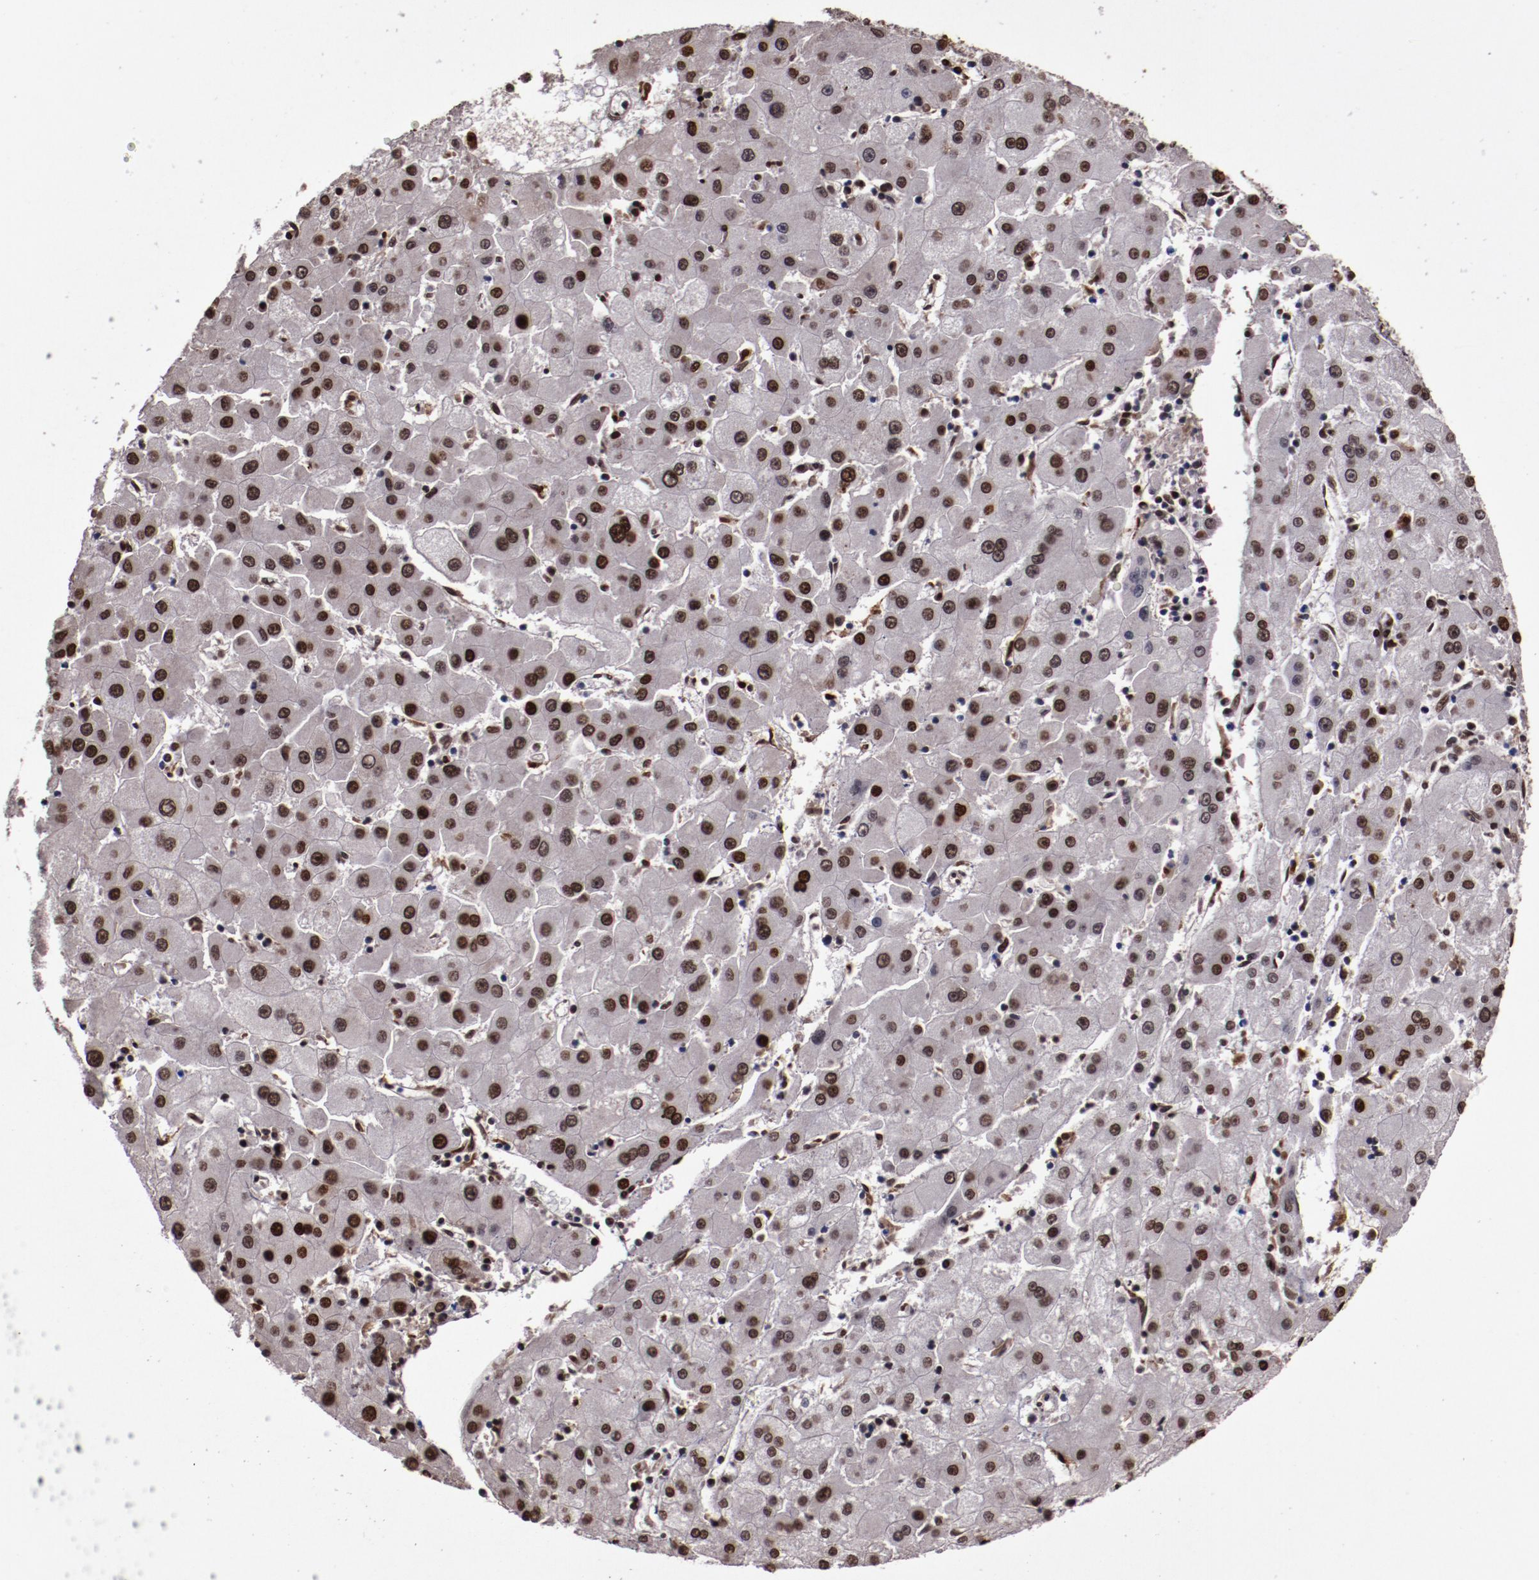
{"staining": {"intensity": "moderate", "quantity": ">75%", "location": "cytoplasmic/membranous,nuclear"}, "tissue": "liver cancer", "cell_type": "Tumor cells", "image_type": "cancer", "snomed": [{"axis": "morphology", "description": "Carcinoma, Hepatocellular, NOS"}, {"axis": "topography", "description": "Liver"}], "caption": "An image showing moderate cytoplasmic/membranous and nuclear positivity in approximately >75% of tumor cells in liver hepatocellular carcinoma, as visualized by brown immunohistochemical staining.", "gene": "APEX1", "patient": {"sex": "male", "age": 72}}